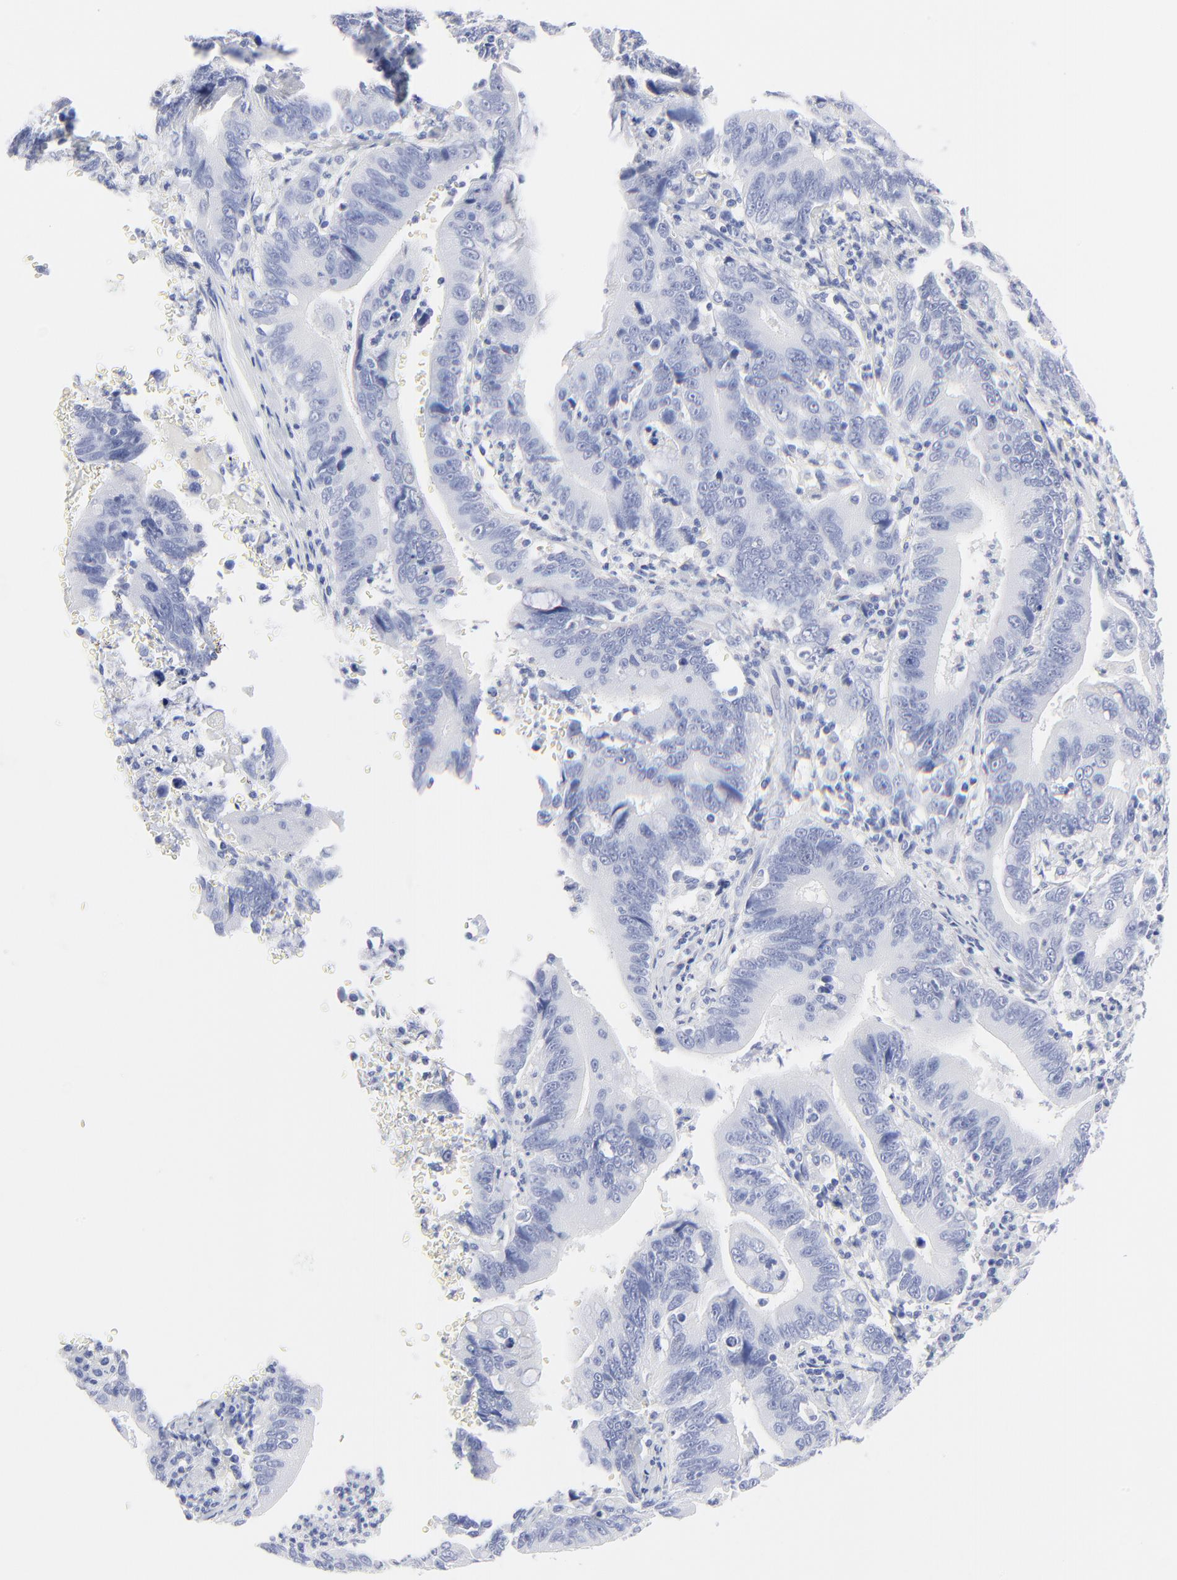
{"staining": {"intensity": "negative", "quantity": "none", "location": "none"}, "tissue": "stomach cancer", "cell_type": "Tumor cells", "image_type": "cancer", "snomed": [{"axis": "morphology", "description": "Adenocarcinoma, NOS"}, {"axis": "topography", "description": "Stomach, upper"}], "caption": "Immunohistochemical staining of human adenocarcinoma (stomach) displays no significant expression in tumor cells. Brightfield microscopy of immunohistochemistry (IHC) stained with DAB (3,3'-diaminobenzidine) (brown) and hematoxylin (blue), captured at high magnification.", "gene": "PSD3", "patient": {"sex": "male", "age": 63}}